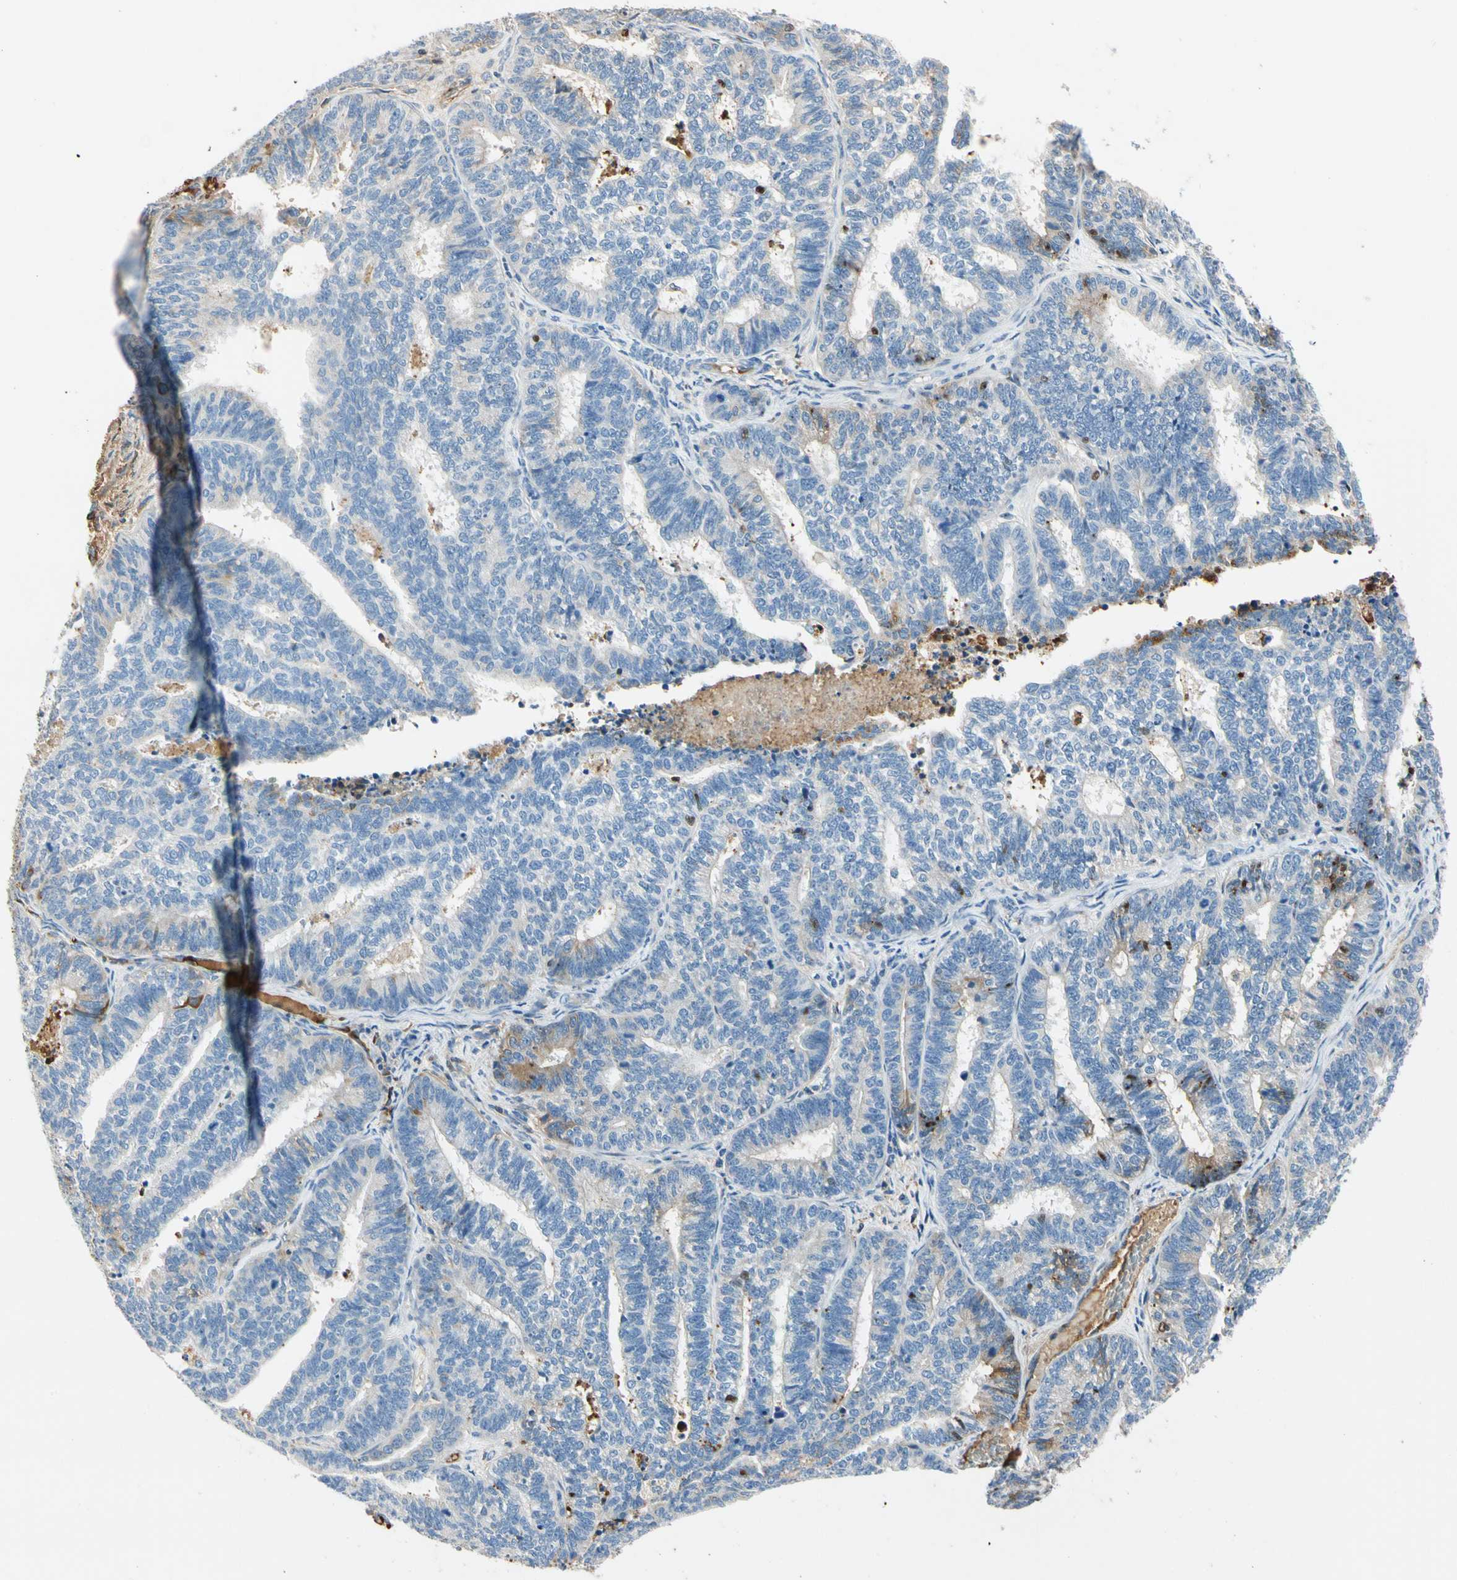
{"staining": {"intensity": "moderate", "quantity": "<25%", "location": "cytoplasmic/membranous"}, "tissue": "endometrial cancer", "cell_type": "Tumor cells", "image_type": "cancer", "snomed": [{"axis": "morphology", "description": "Adenocarcinoma, NOS"}, {"axis": "topography", "description": "Endometrium"}], "caption": "Adenocarcinoma (endometrial) stained with a protein marker shows moderate staining in tumor cells.", "gene": "LAMB3", "patient": {"sex": "female", "age": 70}}